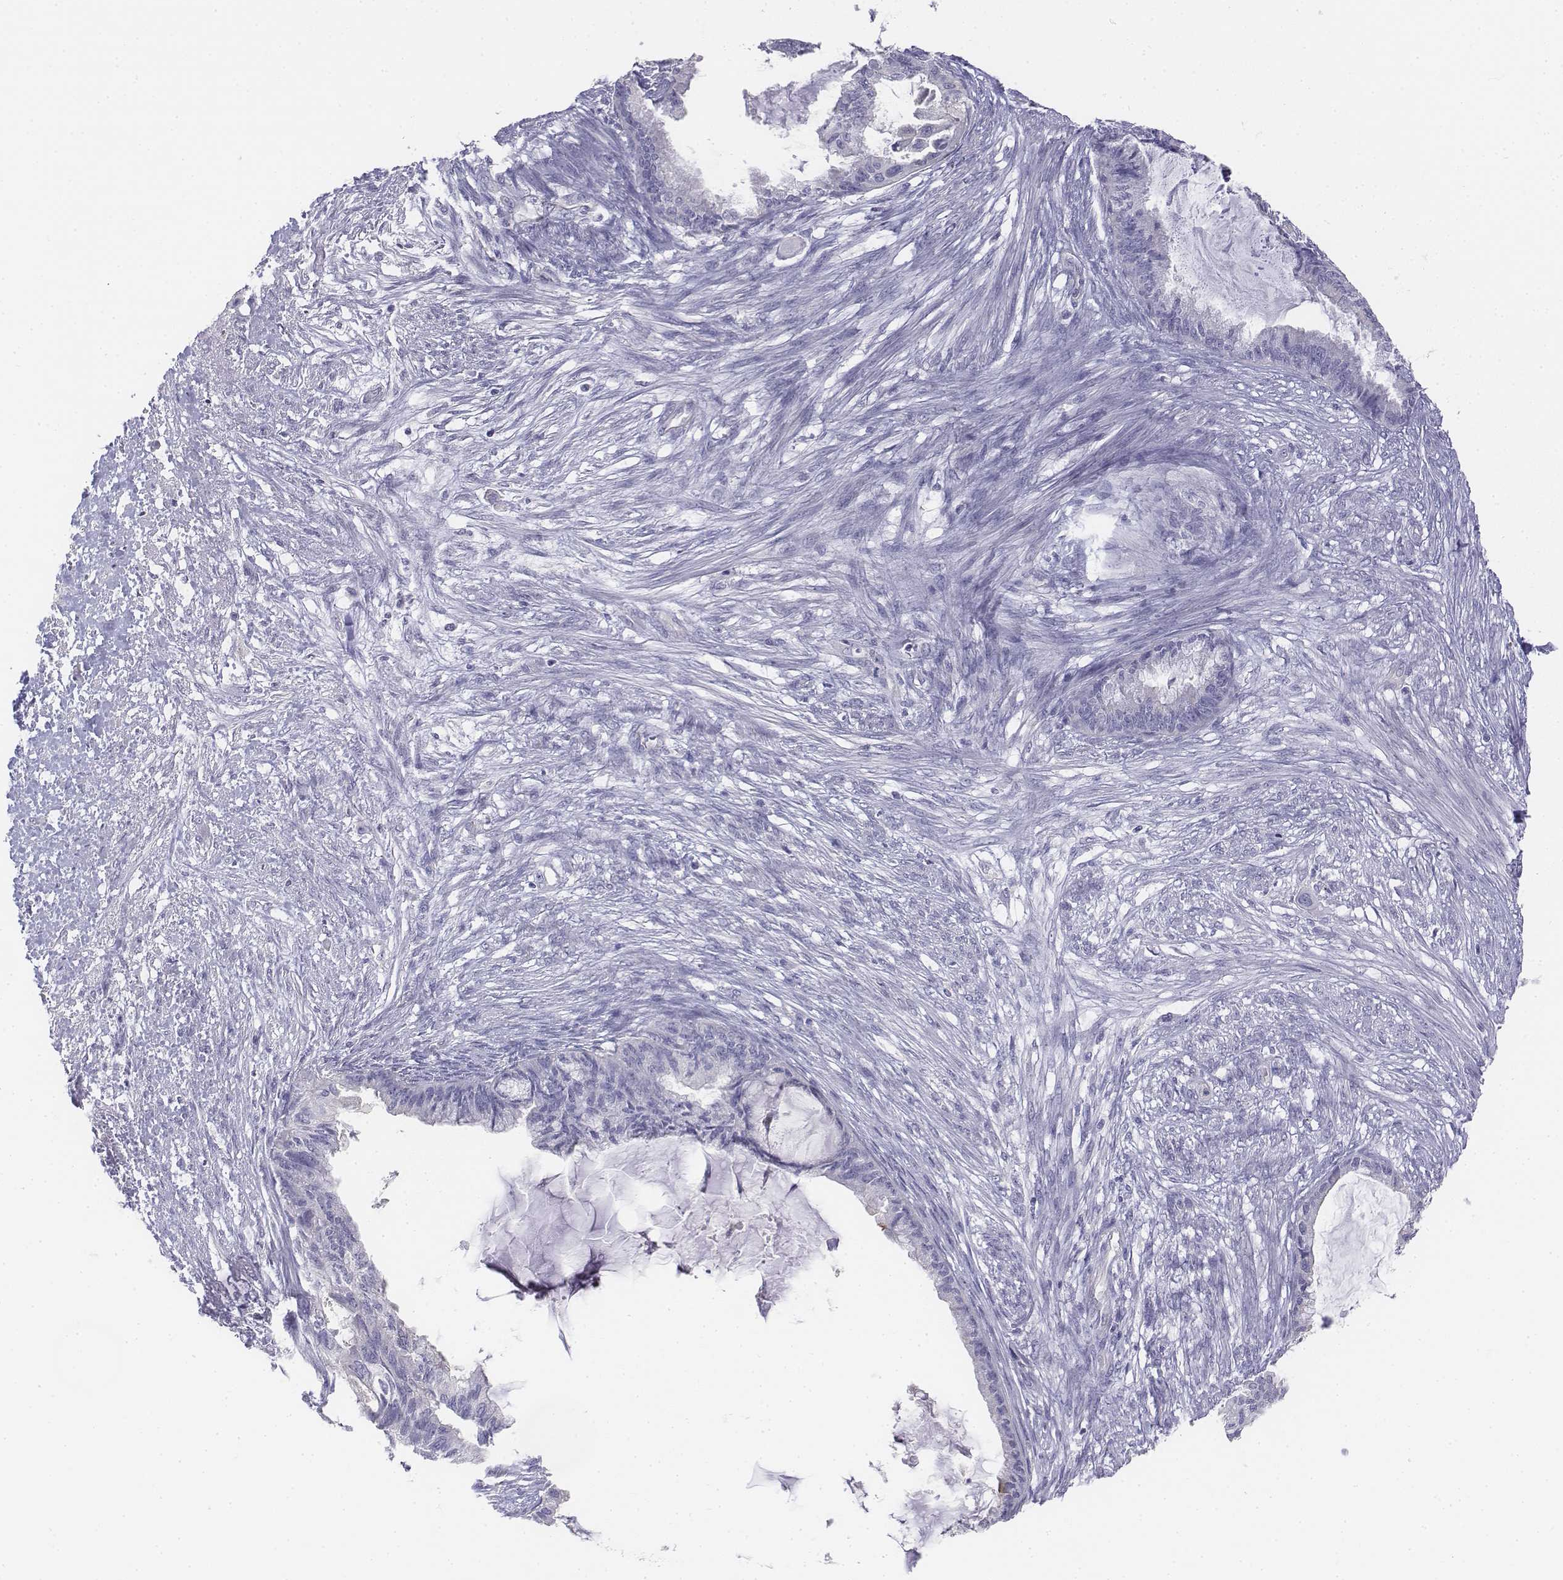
{"staining": {"intensity": "negative", "quantity": "none", "location": "none"}, "tissue": "endometrial cancer", "cell_type": "Tumor cells", "image_type": "cancer", "snomed": [{"axis": "morphology", "description": "Adenocarcinoma, NOS"}, {"axis": "topography", "description": "Endometrium"}], "caption": "Immunohistochemistry (IHC) of endometrial adenocarcinoma shows no positivity in tumor cells.", "gene": "LGSN", "patient": {"sex": "female", "age": 86}}